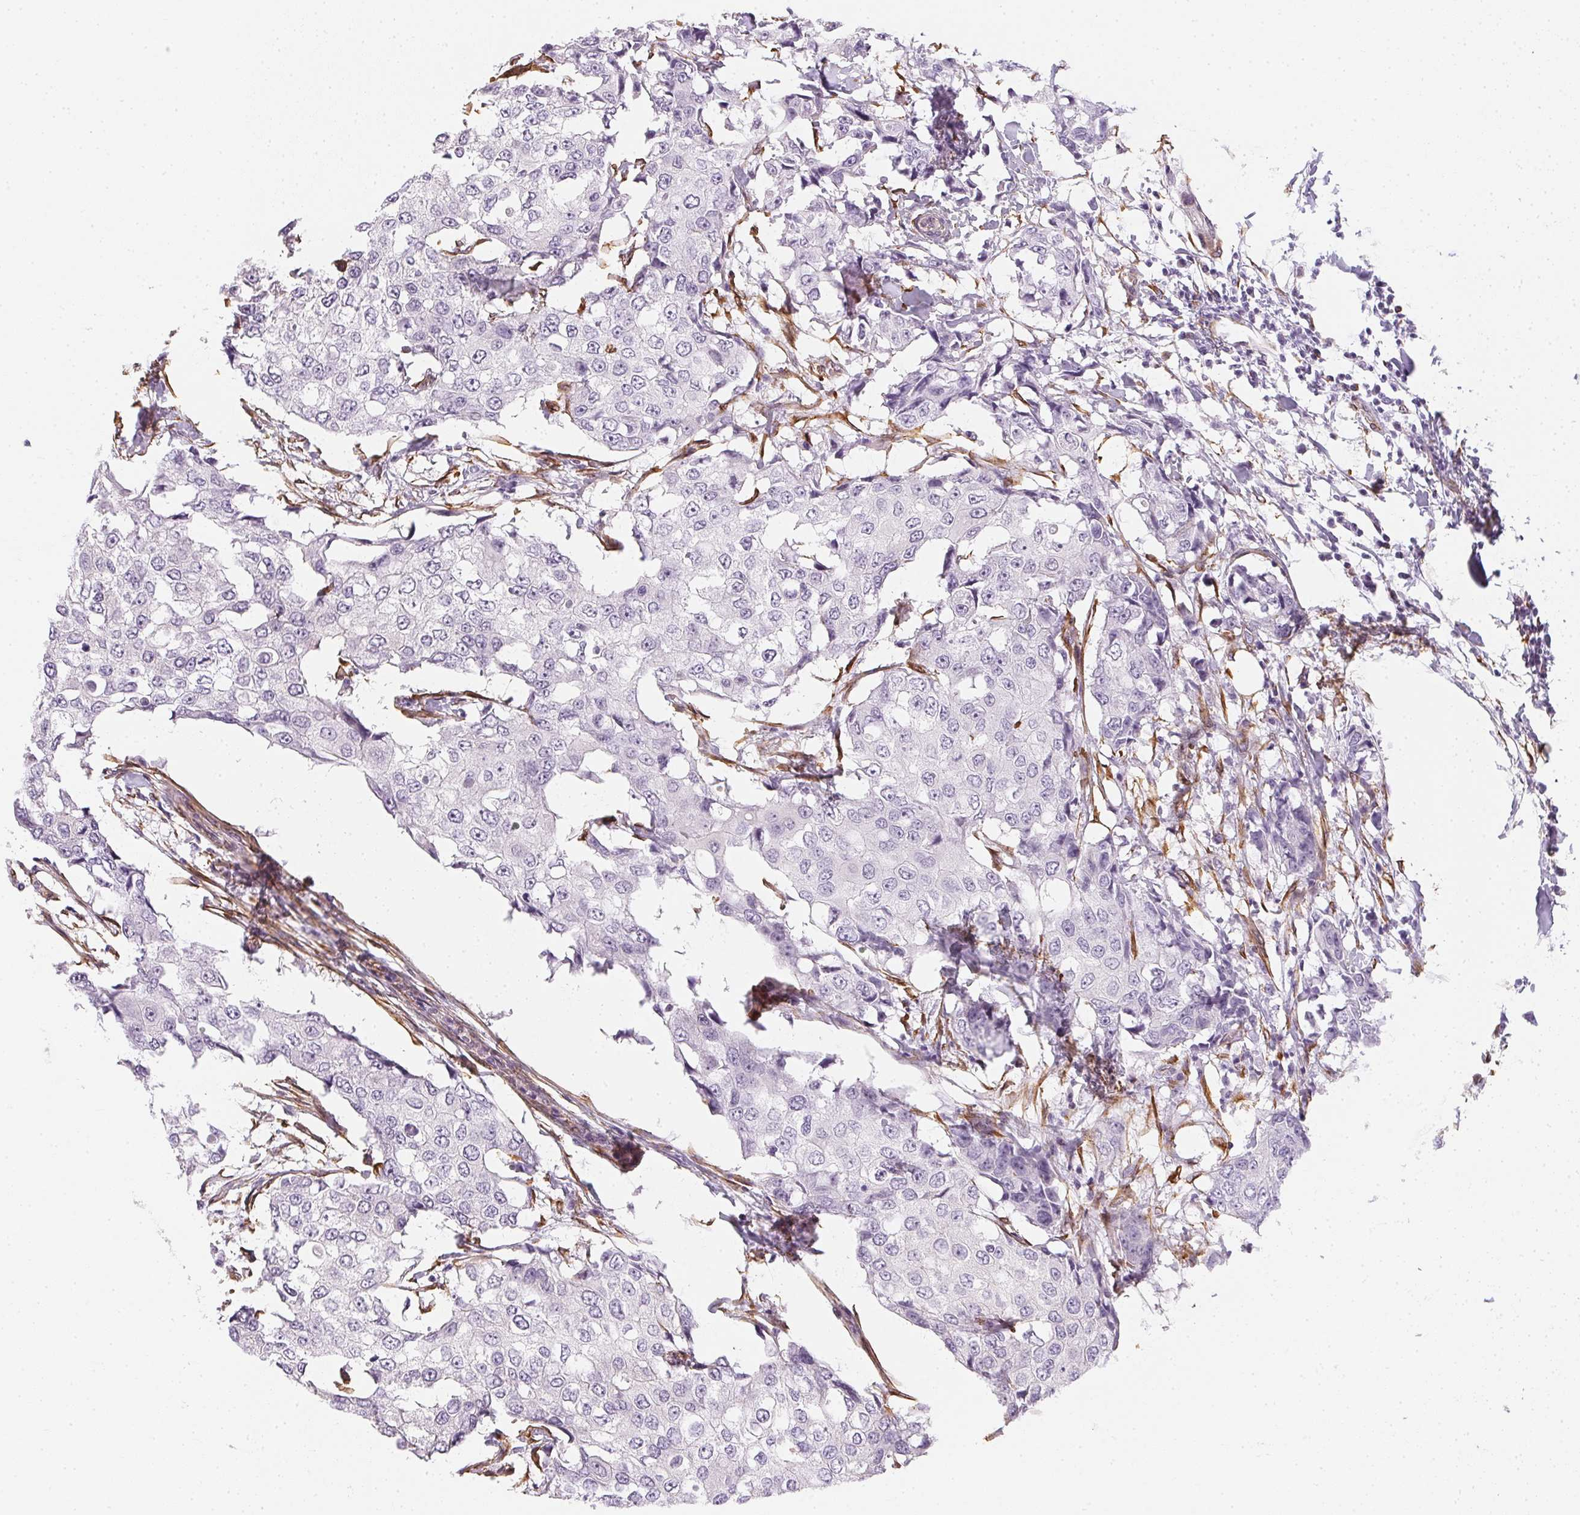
{"staining": {"intensity": "negative", "quantity": "none", "location": "none"}, "tissue": "breast cancer", "cell_type": "Tumor cells", "image_type": "cancer", "snomed": [{"axis": "morphology", "description": "Duct carcinoma"}, {"axis": "topography", "description": "Breast"}], "caption": "Tumor cells show no significant protein staining in breast cancer (intraductal carcinoma). (DAB immunohistochemistry with hematoxylin counter stain).", "gene": "RSBN1", "patient": {"sex": "female", "age": 27}}